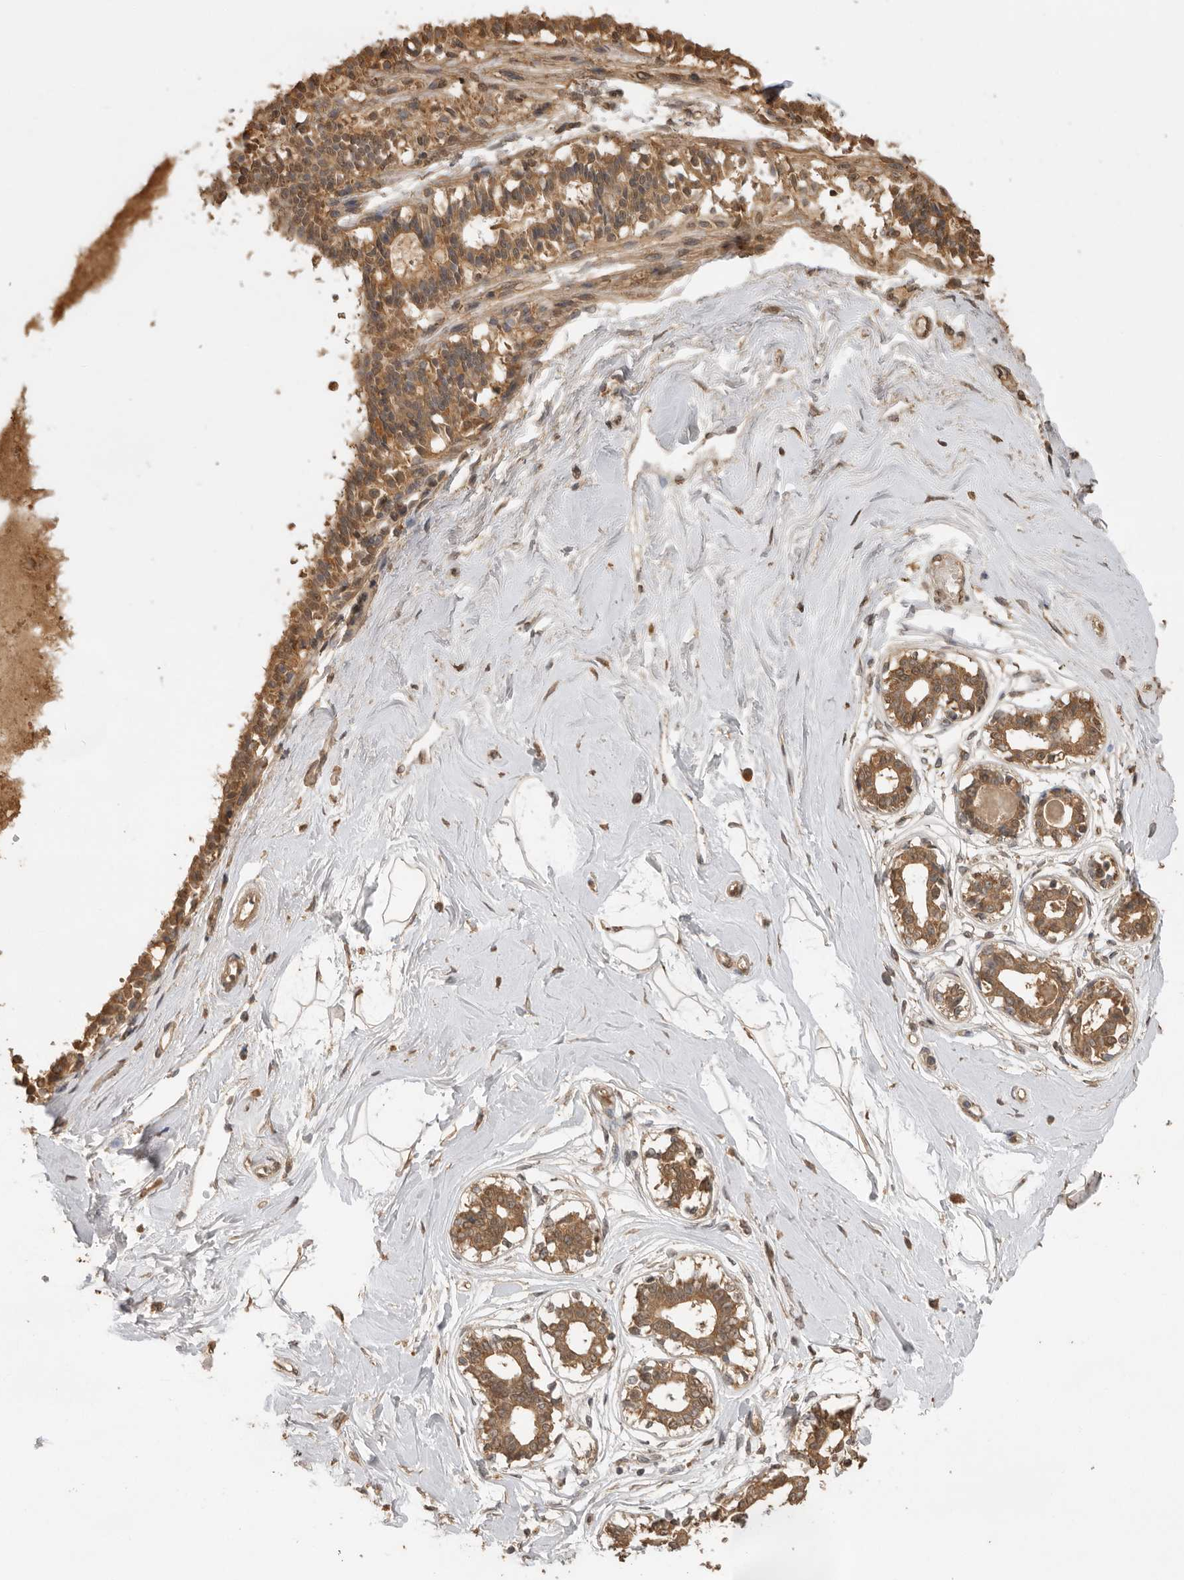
{"staining": {"intensity": "negative", "quantity": "none", "location": "none"}, "tissue": "breast", "cell_type": "Adipocytes", "image_type": "normal", "snomed": [{"axis": "morphology", "description": "Normal tissue, NOS"}, {"axis": "topography", "description": "Breast"}], "caption": "This is a micrograph of immunohistochemistry (IHC) staining of unremarkable breast, which shows no expression in adipocytes.", "gene": "JAG2", "patient": {"sex": "female", "age": 45}}